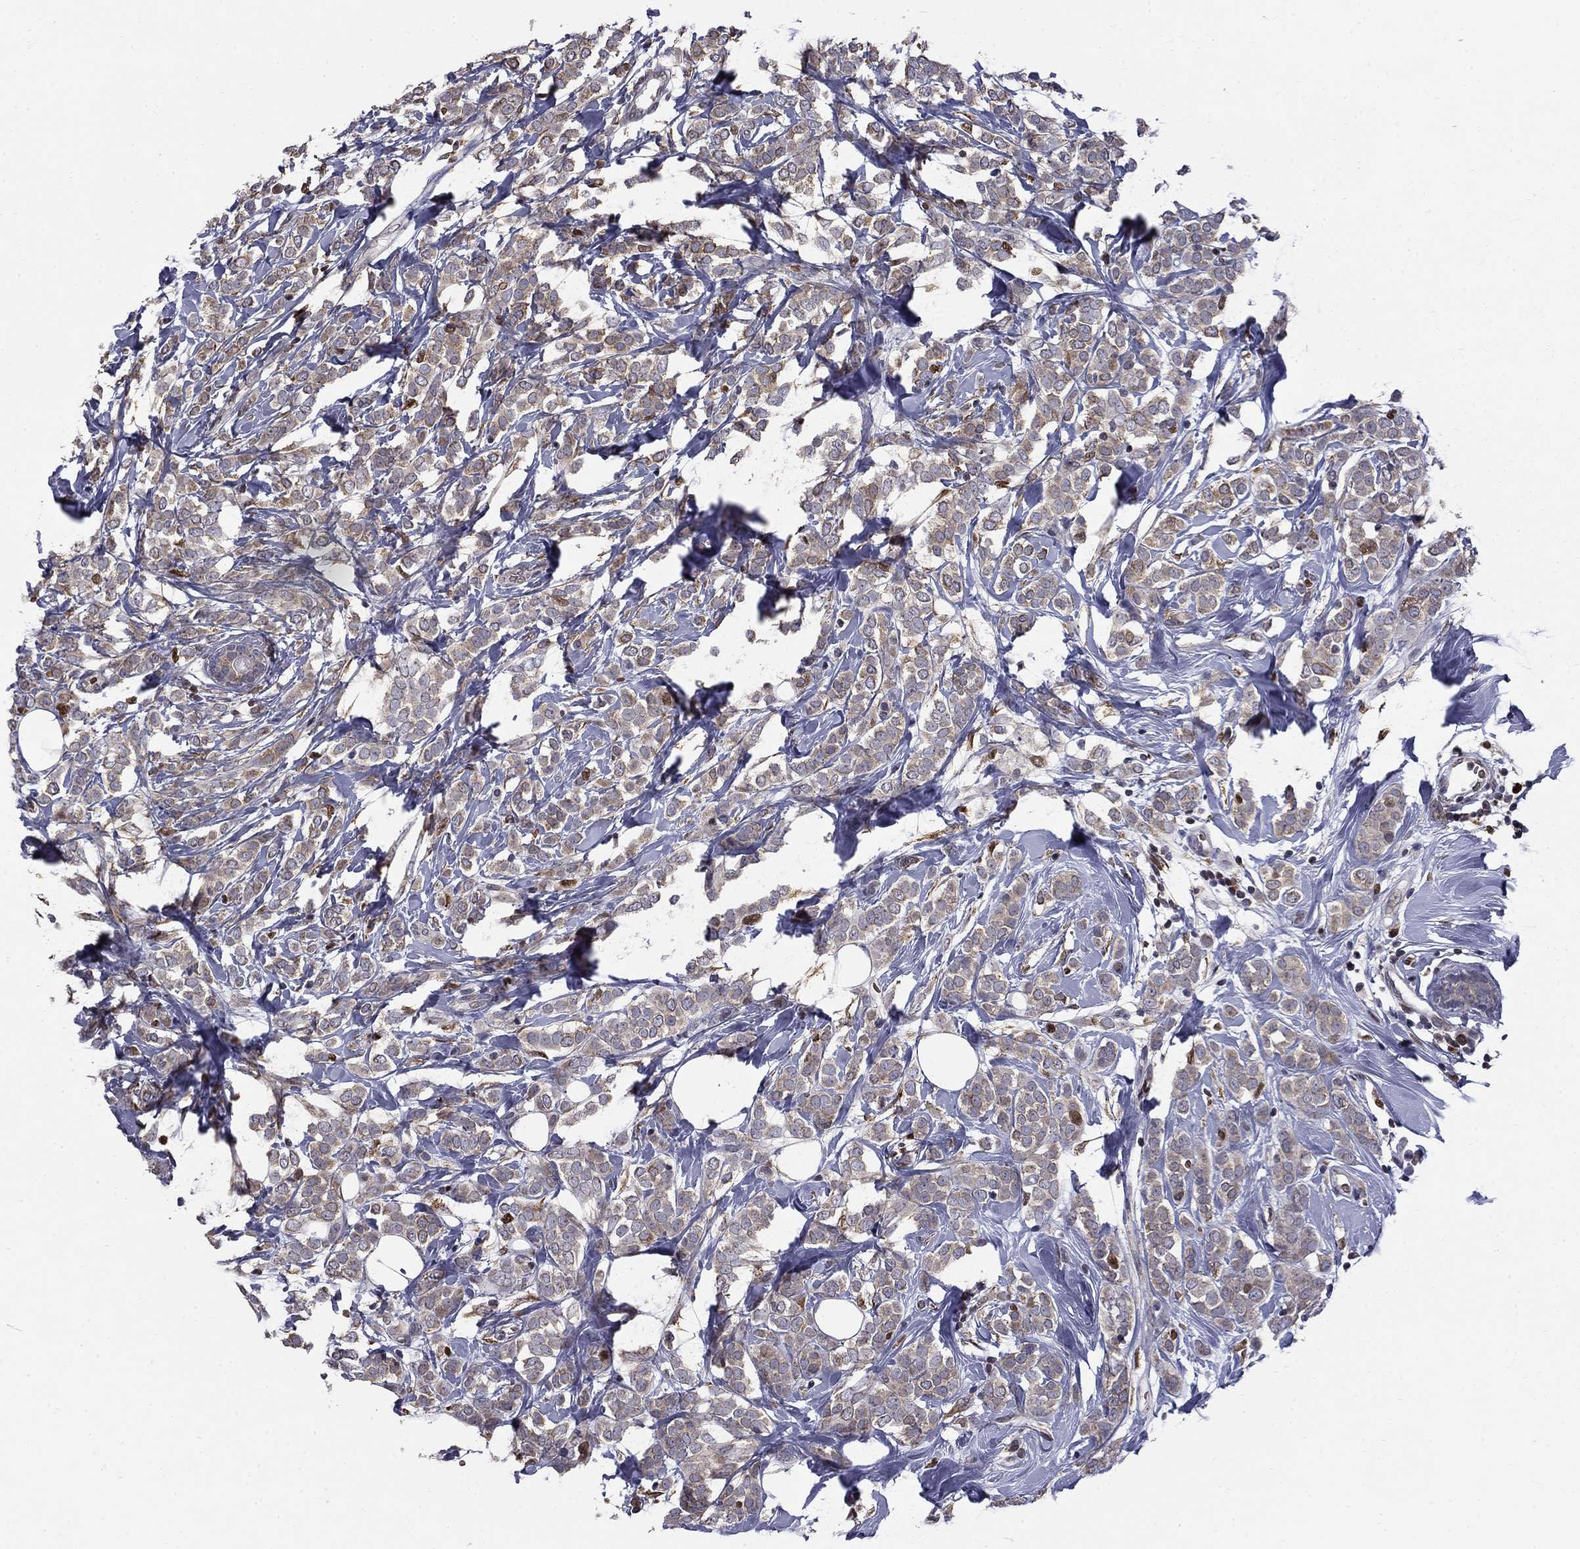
{"staining": {"intensity": "weak", "quantity": "25%-75%", "location": "cytoplasmic/membranous"}, "tissue": "breast cancer", "cell_type": "Tumor cells", "image_type": "cancer", "snomed": [{"axis": "morphology", "description": "Lobular carcinoma"}, {"axis": "topography", "description": "Breast"}], "caption": "Protein staining reveals weak cytoplasmic/membranous staining in about 25%-75% of tumor cells in lobular carcinoma (breast).", "gene": "HSPB2", "patient": {"sex": "female", "age": 49}}